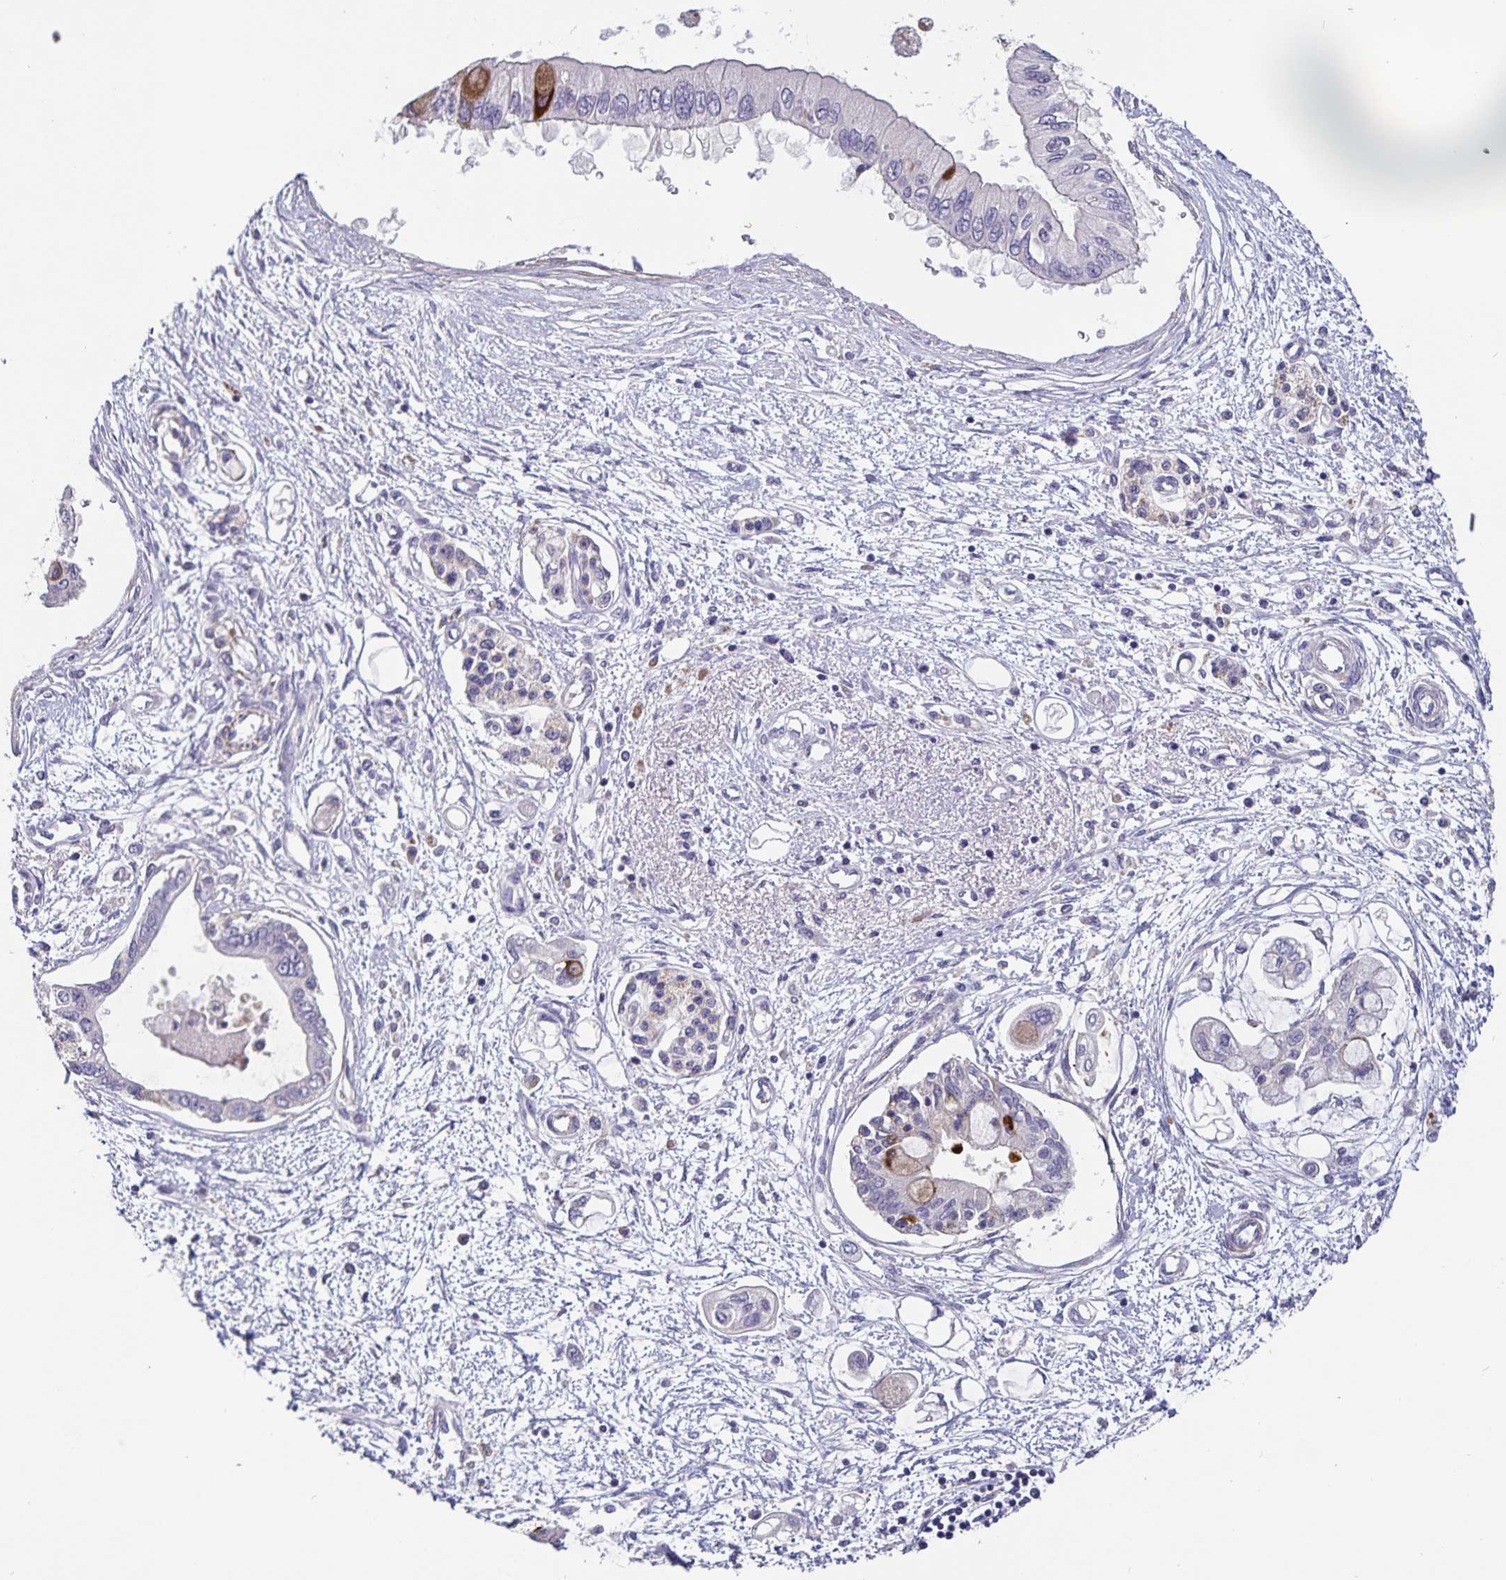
{"staining": {"intensity": "moderate", "quantity": "<25%", "location": "cytoplasmic/membranous"}, "tissue": "pancreatic cancer", "cell_type": "Tumor cells", "image_type": "cancer", "snomed": [{"axis": "morphology", "description": "Adenocarcinoma, NOS"}, {"axis": "topography", "description": "Pancreas"}], "caption": "Moderate cytoplasmic/membranous positivity is present in approximately <25% of tumor cells in pancreatic adenocarcinoma.", "gene": "FBXL16", "patient": {"sex": "female", "age": 77}}